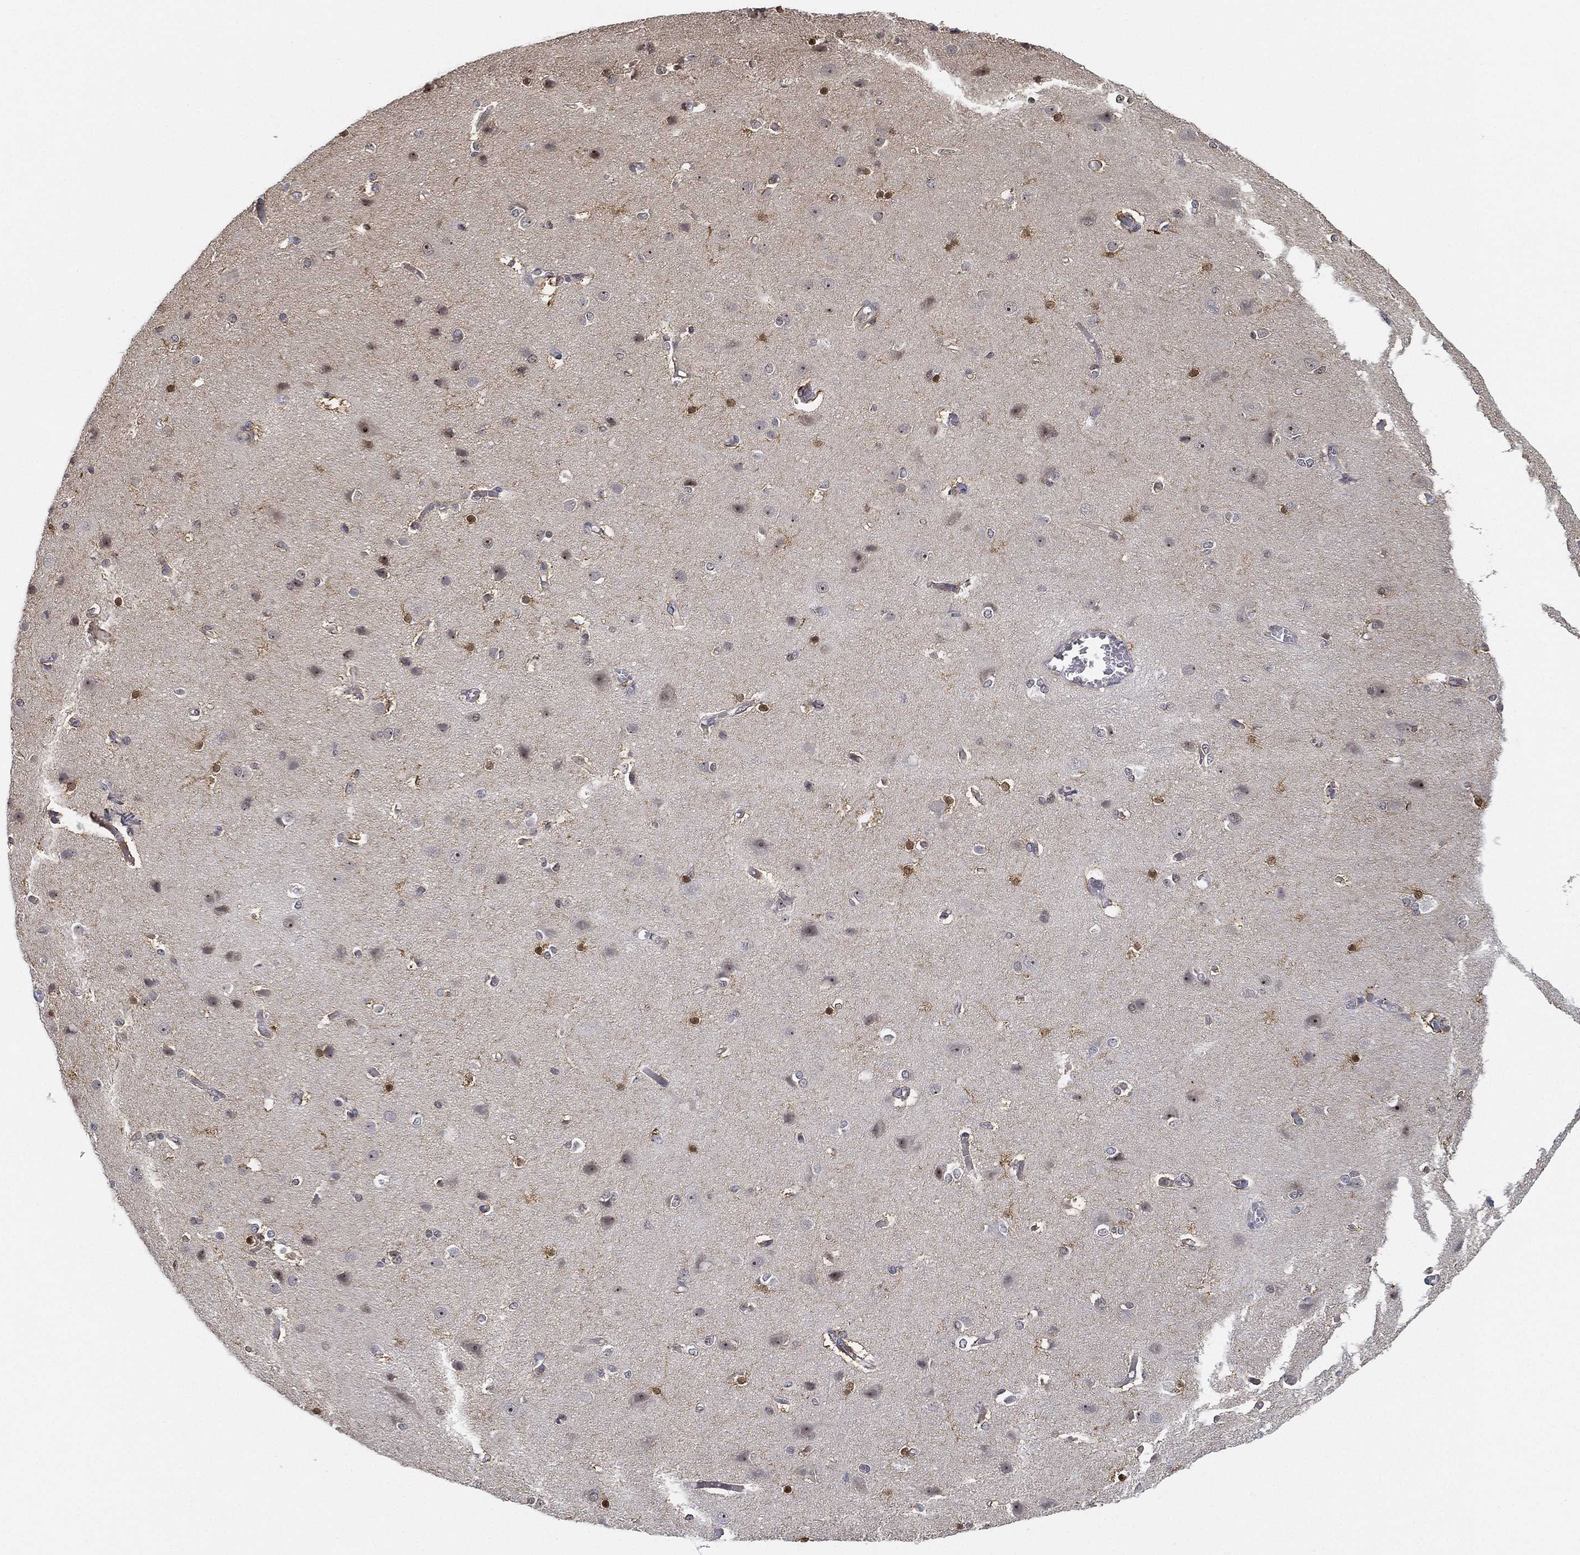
{"staining": {"intensity": "negative", "quantity": "none", "location": "none"}, "tissue": "cerebral cortex", "cell_type": "Endothelial cells", "image_type": "normal", "snomed": [{"axis": "morphology", "description": "Normal tissue, NOS"}, {"axis": "topography", "description": "Cerebral cortex"}], "caption": "The immunohistochemistry (IHC) image has no significant expression in endothelial cells of cerebral cortex.", "gene": "PPP1R16B", "patient": {"sex": "male", "age": 37}}